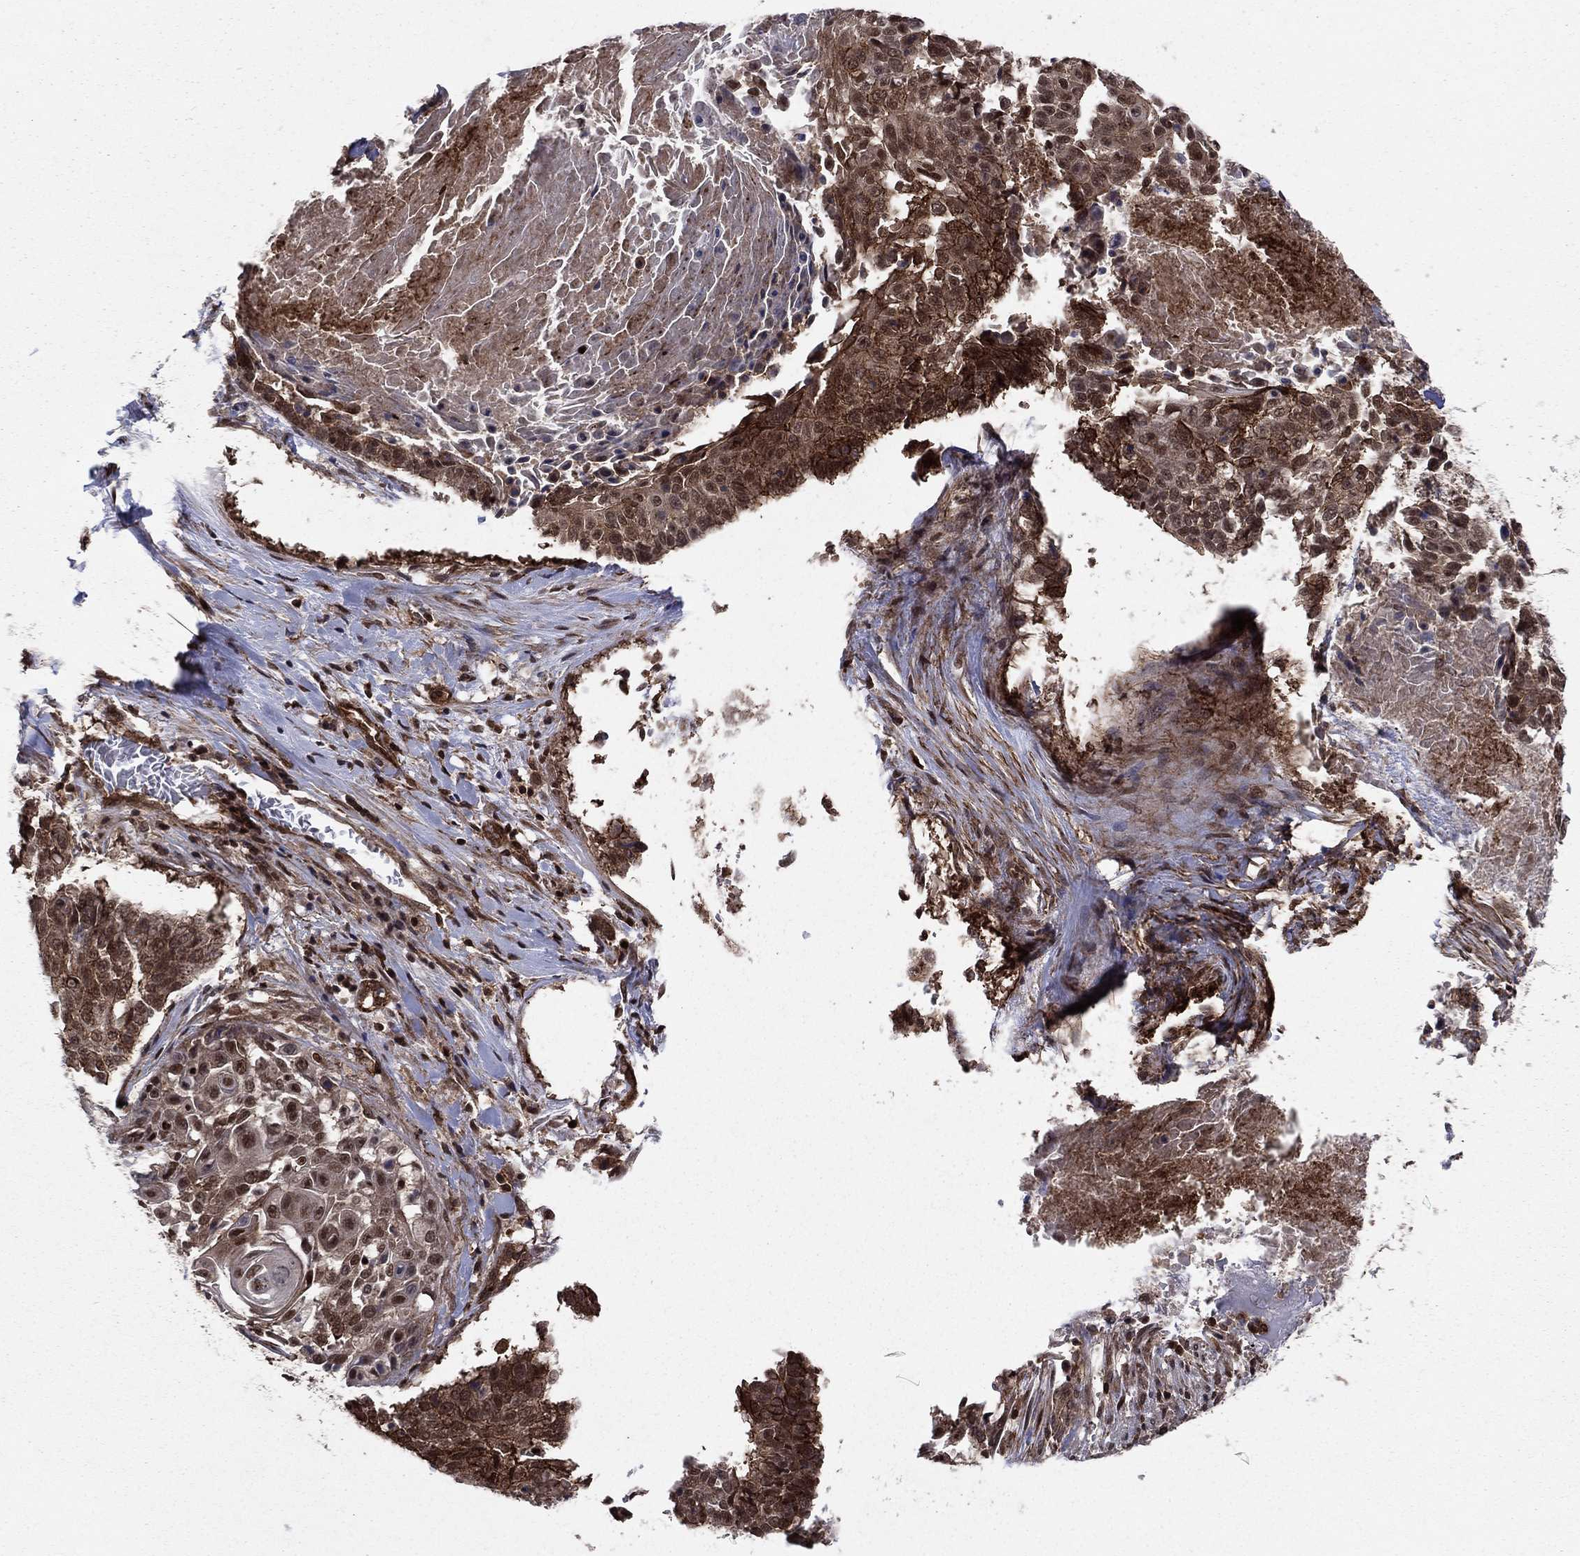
{"staining": {"intensity": "strong", "quantity": ">75%", "location": "cytoplasmic/membranous"}, "tissue": "lung cancer", "cell_type": "Tumor cells", "image_type": "cancer", "snomed": [{"axis": "morphology", "description": "Squamous cell carcinoma, NOS"}, {"axis": "topography", "description": "Lung"}], "caption": "The micrograph reveals a brown stain indicating the presence of a protein in the cytoplasmic/membranous of tumor cells in squamous cell carcinoma (lung).", "gene": "SSX2IP", "patient": {"sex": "male", "age": 64}}